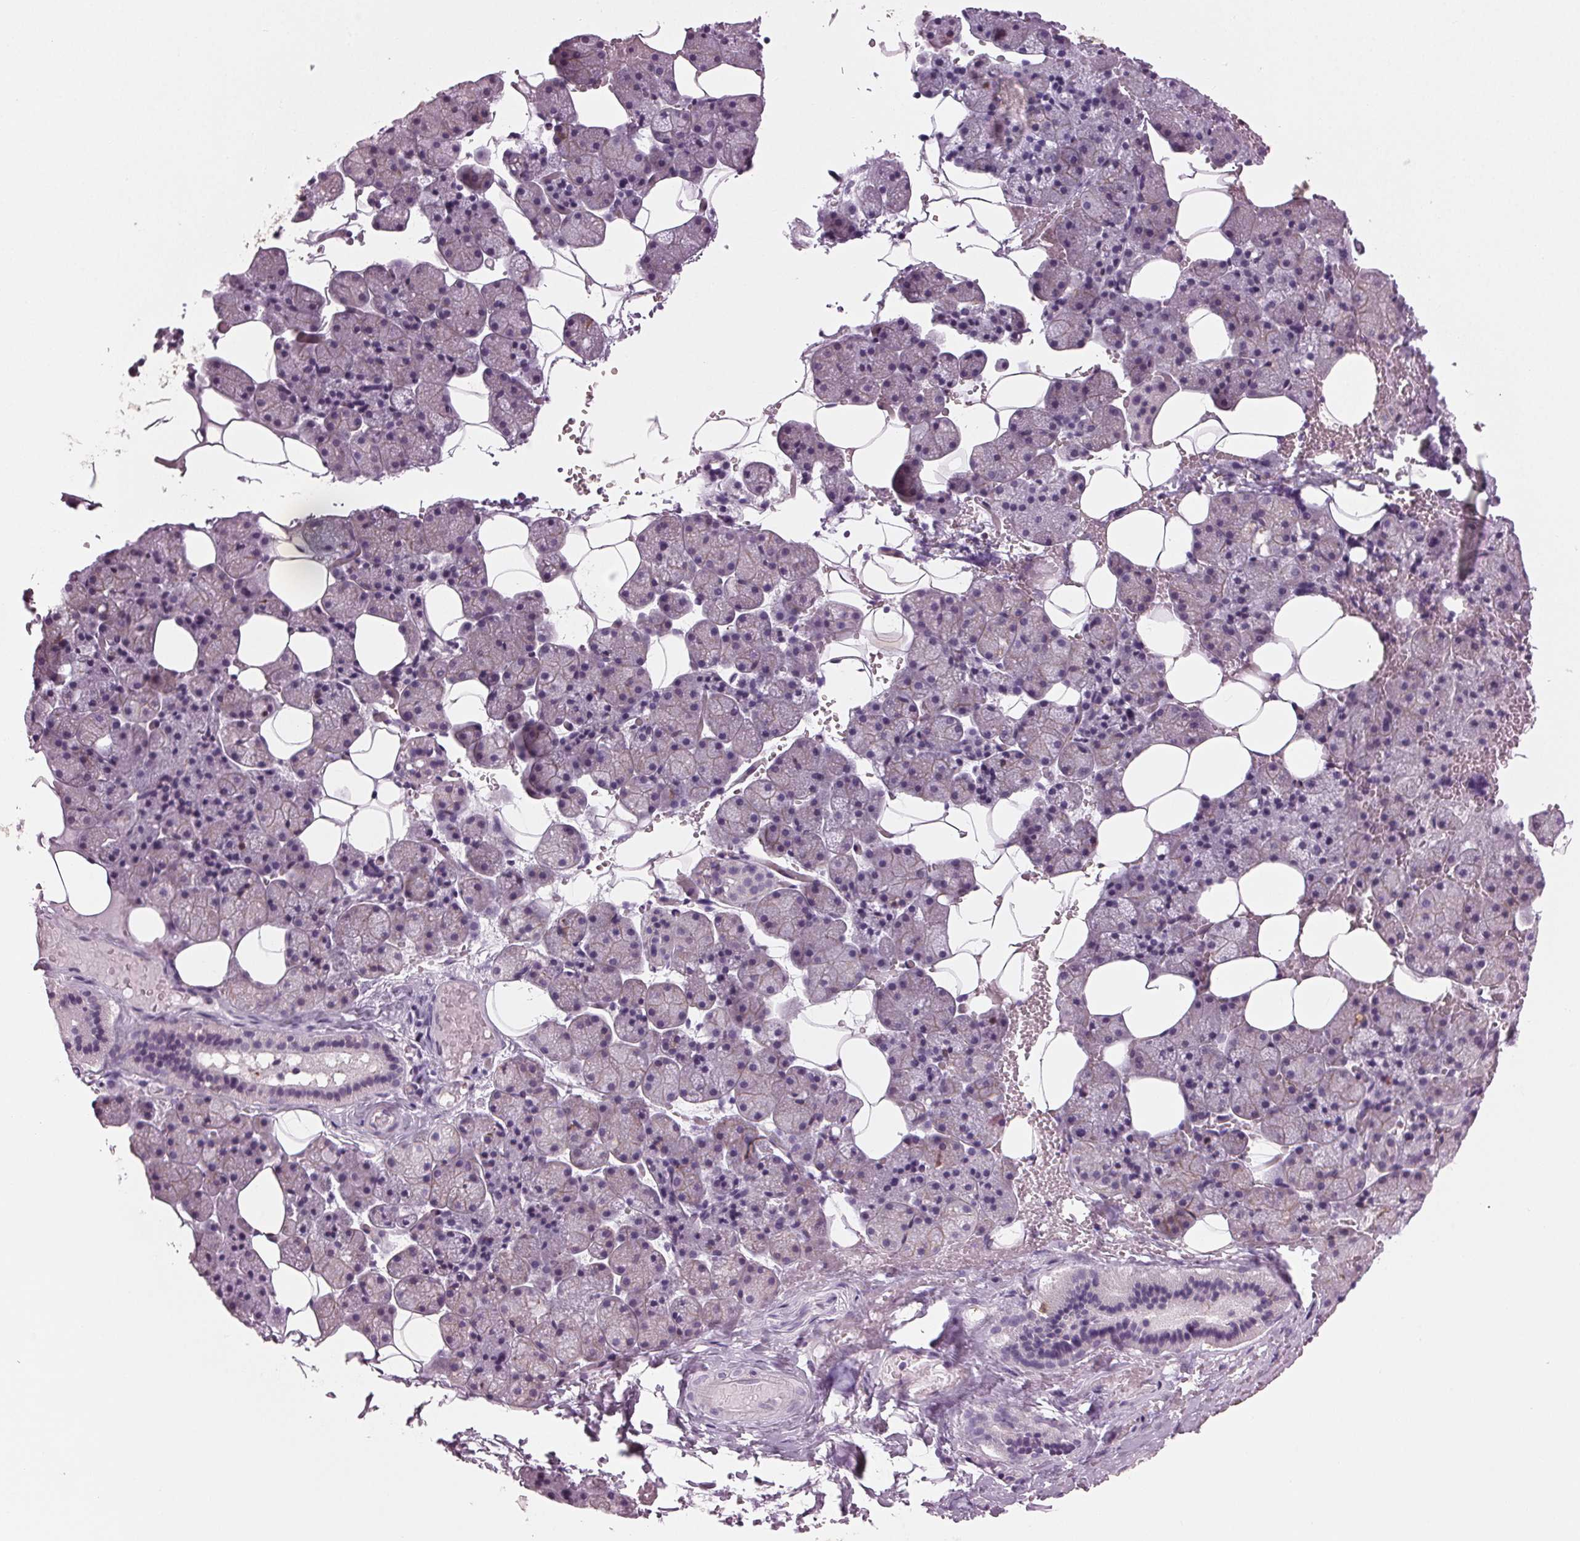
{"staining": {"intensity": "negative", "quantity": "none", "location": "none"}, "tissue": "salivary gland", "cell_type": "Glandular cells", "image_type": "normal", "snomed": [{"axis": "morphology", "description": "Normal tissue, NOS"}, {"axis": "topography", "description": "Salivary gland"}, {"axis": "topography", "description": "Peripheral nerve tissue"}], "caption": "The histopathology image exhibits no staining of glandular cells in benign salivary gland.", "gene": "BTLA", "patient": {"sex": "male", "age": 38}}